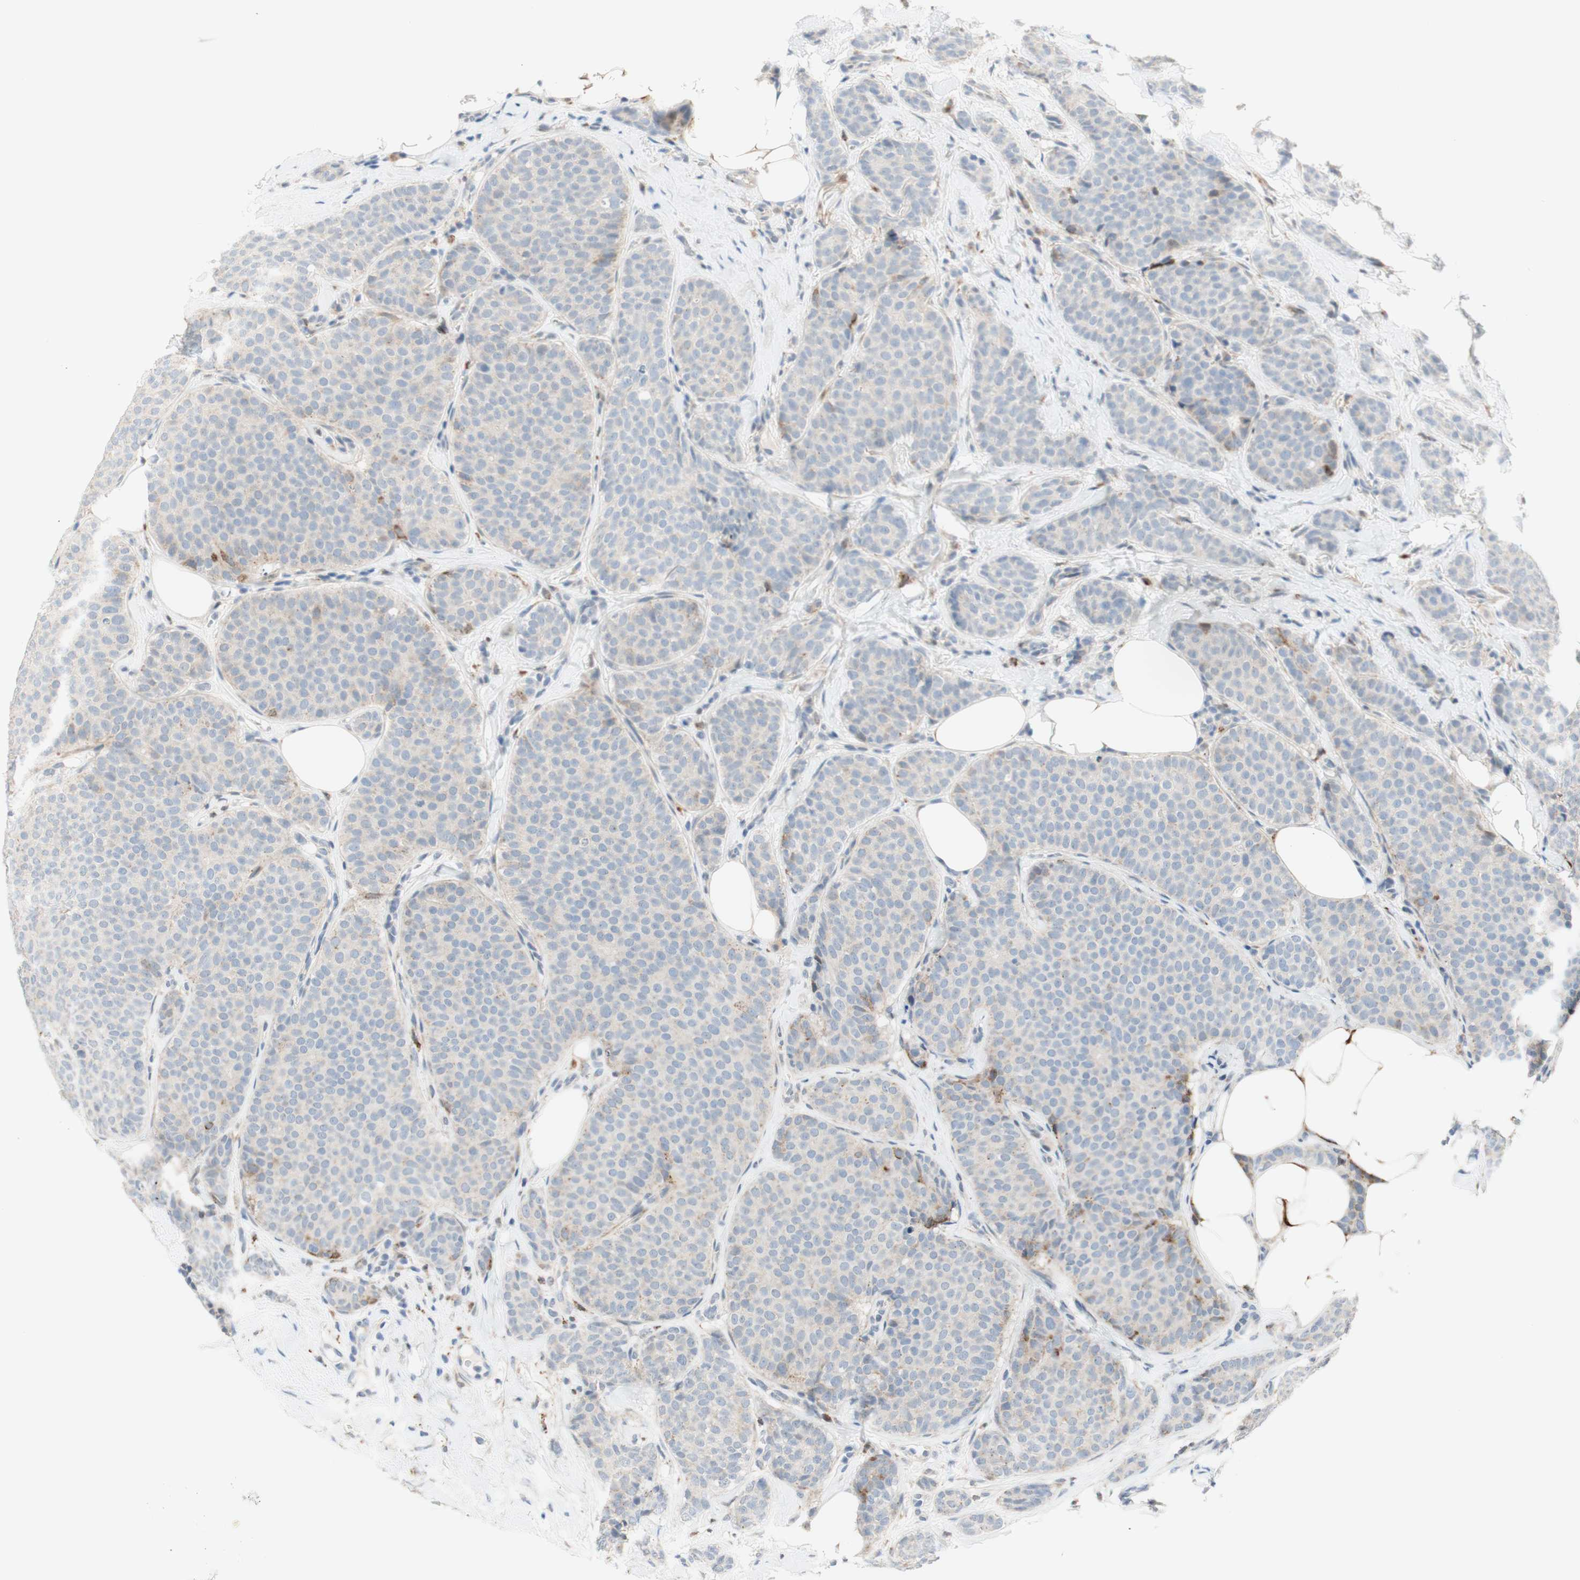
{"staining": {"intensity": "negative", "quantity": "none", "location": "none"}, "tissue": "breast cancer", "cell_type": "Tumor cells", "image_type": "cancer", "snomed": [{"axis": "morphology", "description": "Lobular carcinoma"}, {"axis": "topography", "description": "Skin"}, {"axis": "topography", "description": "Breast"}], "caption": "There is no significant positivity in tumor cells of breast cancer (lobular carcinoma).", "gene": "GAPT", "patient": {"sex": "female", "age": 46}}